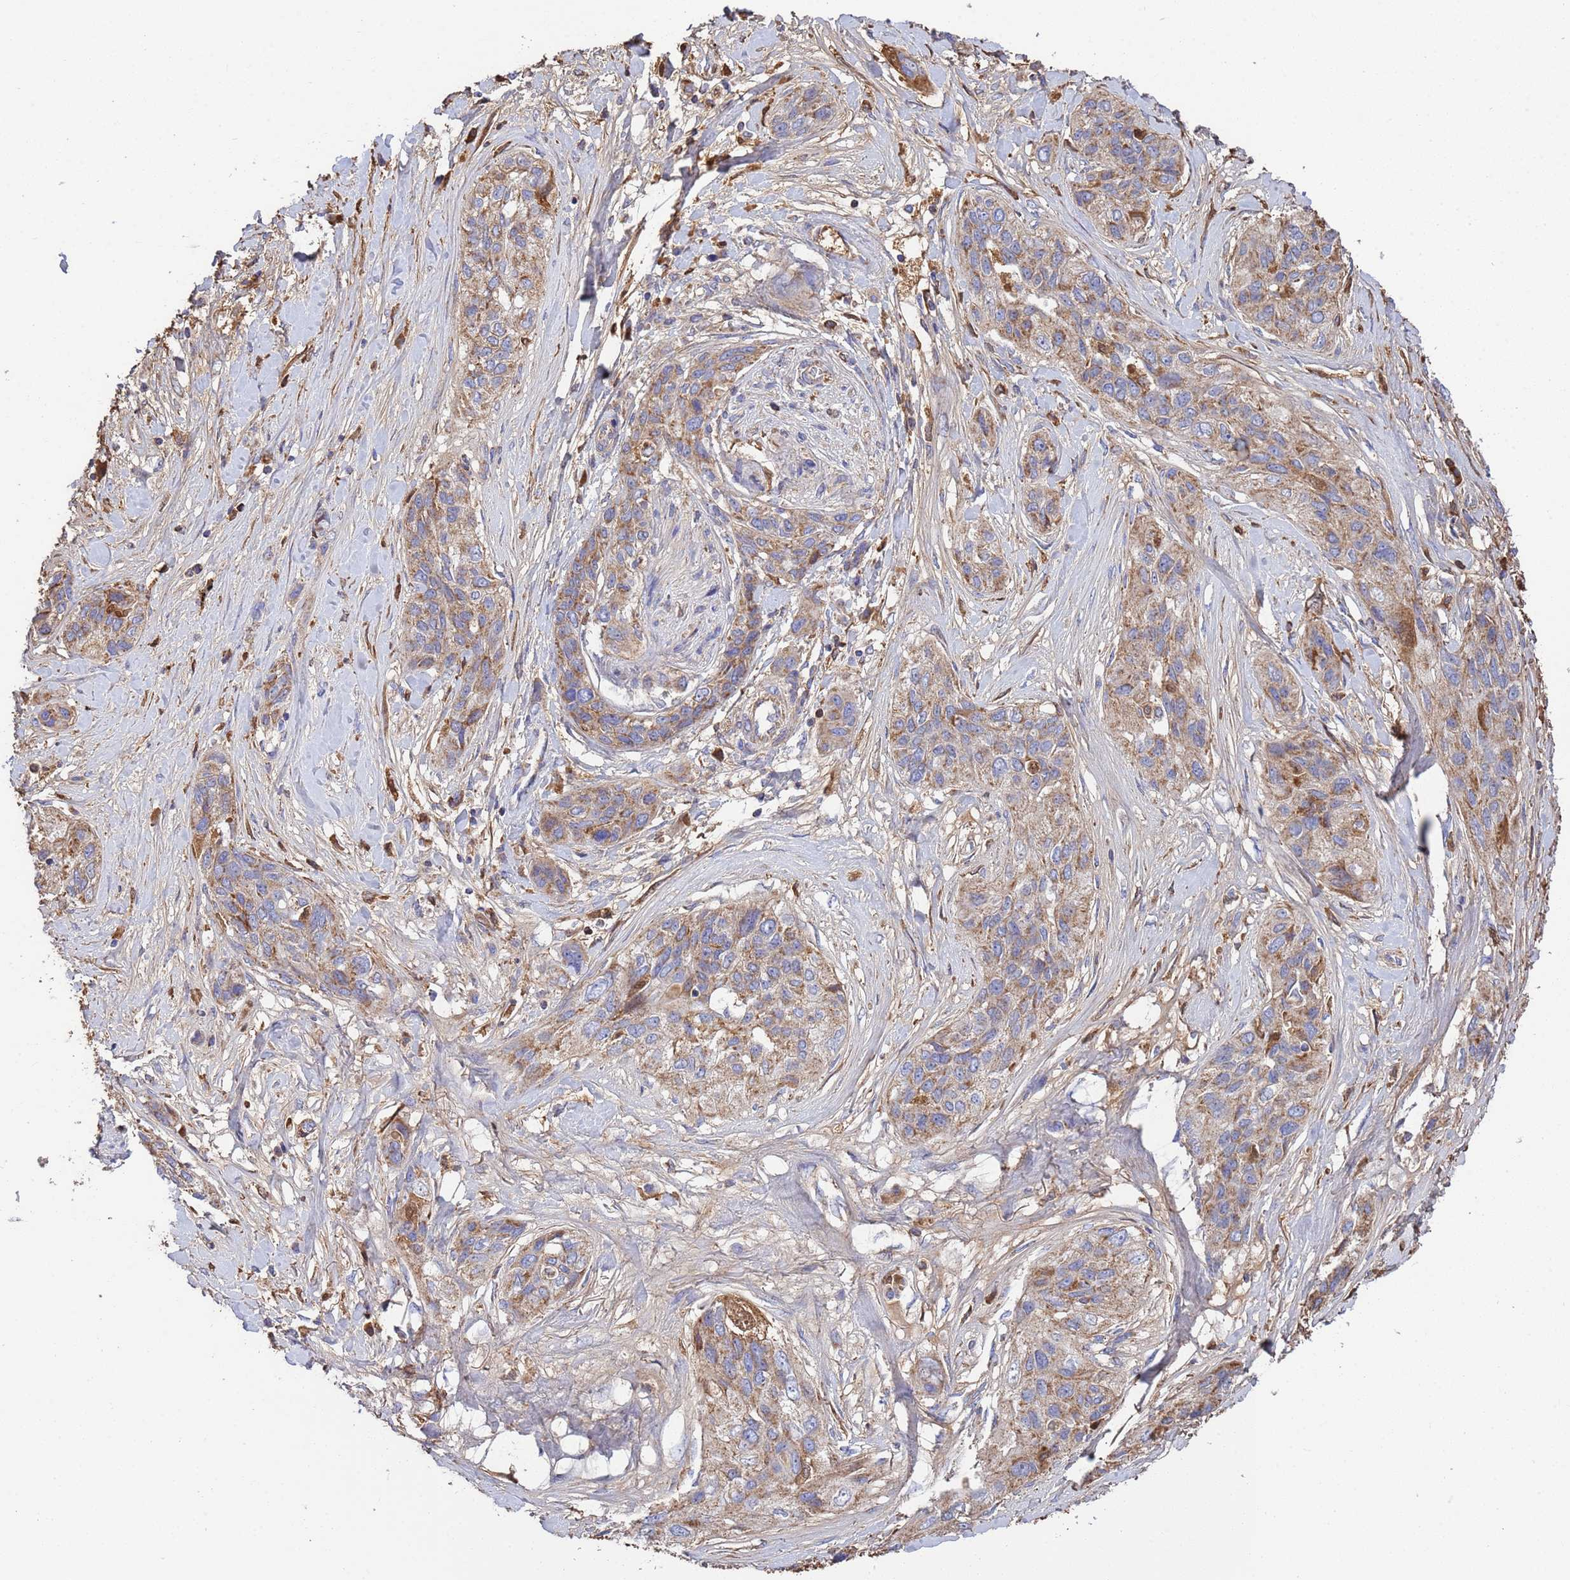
{"staining": {"intensity": "moderate", "quantity": ">75%", "location": "cytoplasmic/membranous"}, "tissue": "lung cancer", "cell_type": "Tumor cells", "image_type": "cancer", "snomed": [{"axis": "morphology", "description": "Squamous cell carcinoma, NOS"}, {"axis": "topography", "description": "Lung"}], "caption": "Protein staining reveals moderate cytoplasmic/membranous staining in approximately >75% of tumor cells in lung cancer.", "gene": "GLUD1", "patient": {"sex": "female", "age": 70}}